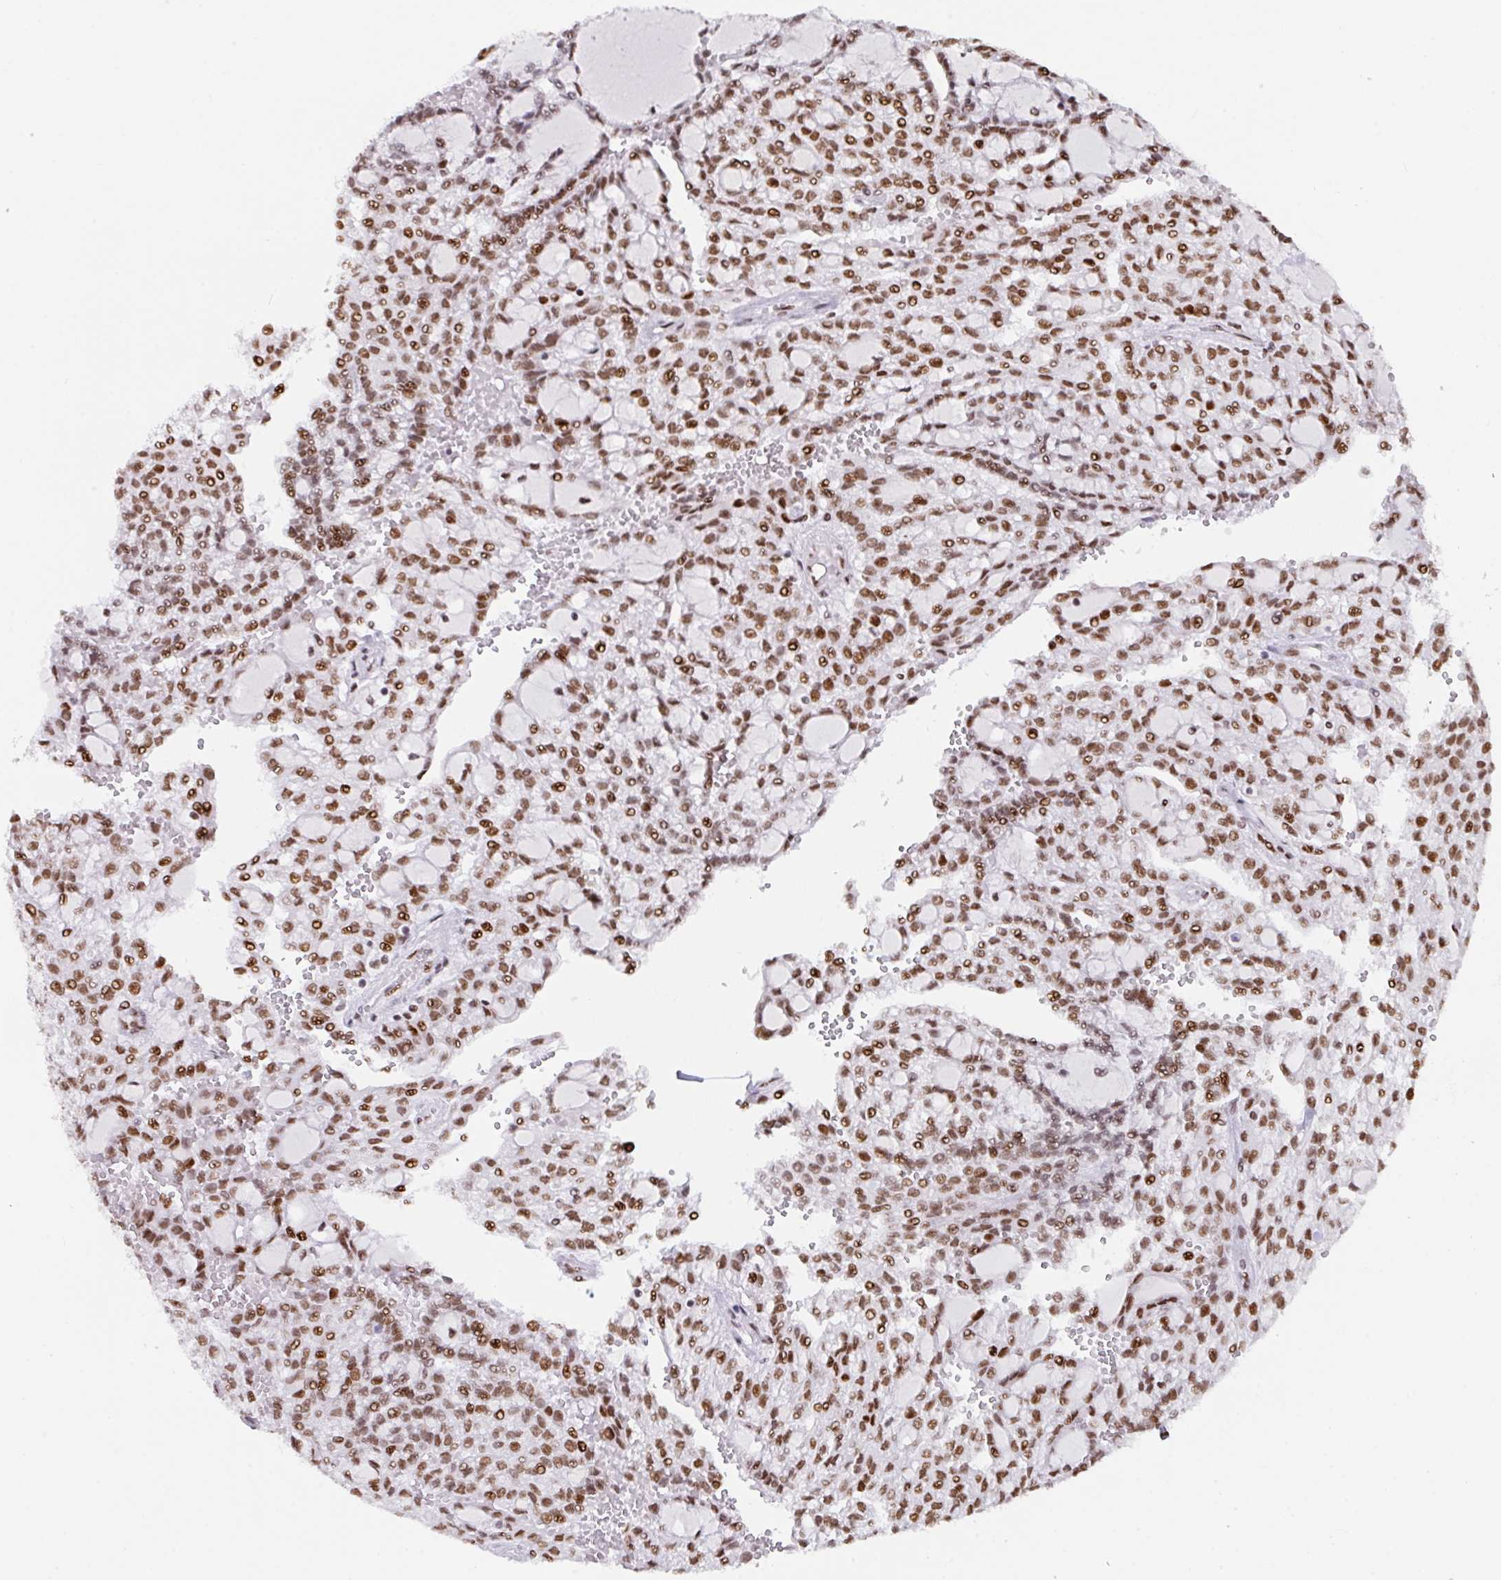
{"staining": {"intensity": "moderate", "quantity": ">75%", "location": "nuclear"}, "tissue": "renal cancer", "cell_type": "Tumor cells", "image_type": "cancer", "snomed": [{"axis": "morphology", "description": "Adenocarcinoma, NOS"}, {"axis": "topography", "description": "Kidney"}], "caption": "A photomicrograph of human renal adenocarcinoma stained for a protein demonstrates moderate nuclear brown staining in tumor cells.", "gene": "CLP1", "patient": {"sex": "male", "age": 63}}